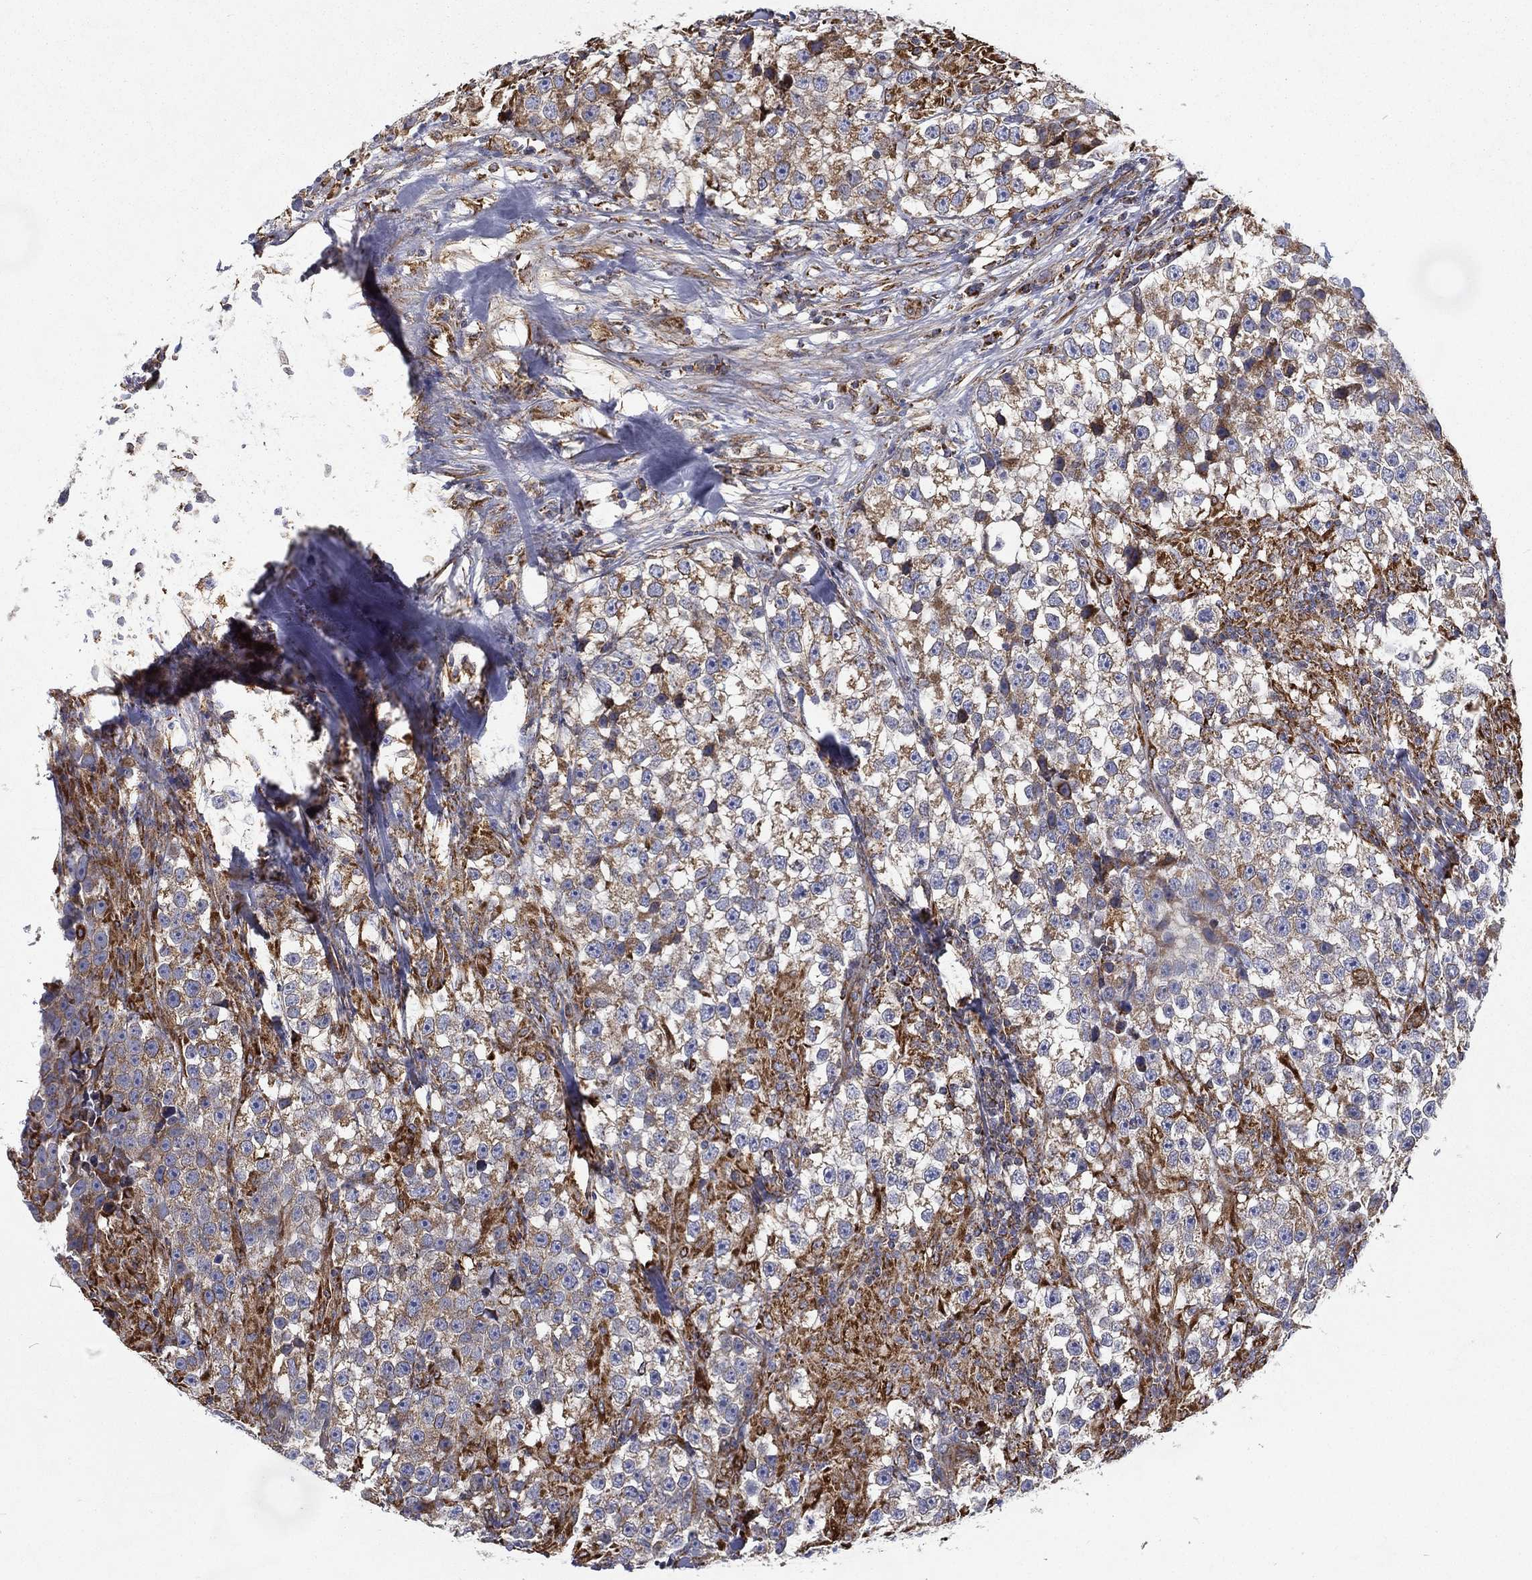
{"staining": {"intensity": "moderate", "quantity": "<25%", "location": "cytoplasmic/membranous"}, "tissue": "testis cancer", "cell_type": "Tumor cells", "image_type": "cancer", "snomed": [{"axis": "morphology", "description": "Seminoma, NOS"}, {"axis": "topography", "description": "Testis"}], "caption": "A brown stain shows moderate cytoplasmic/membranous positivity of a protein in testis seminoma tumor cells.", "gene": "MT-CYB", "patient": {"sex": "male", "age": 46}}